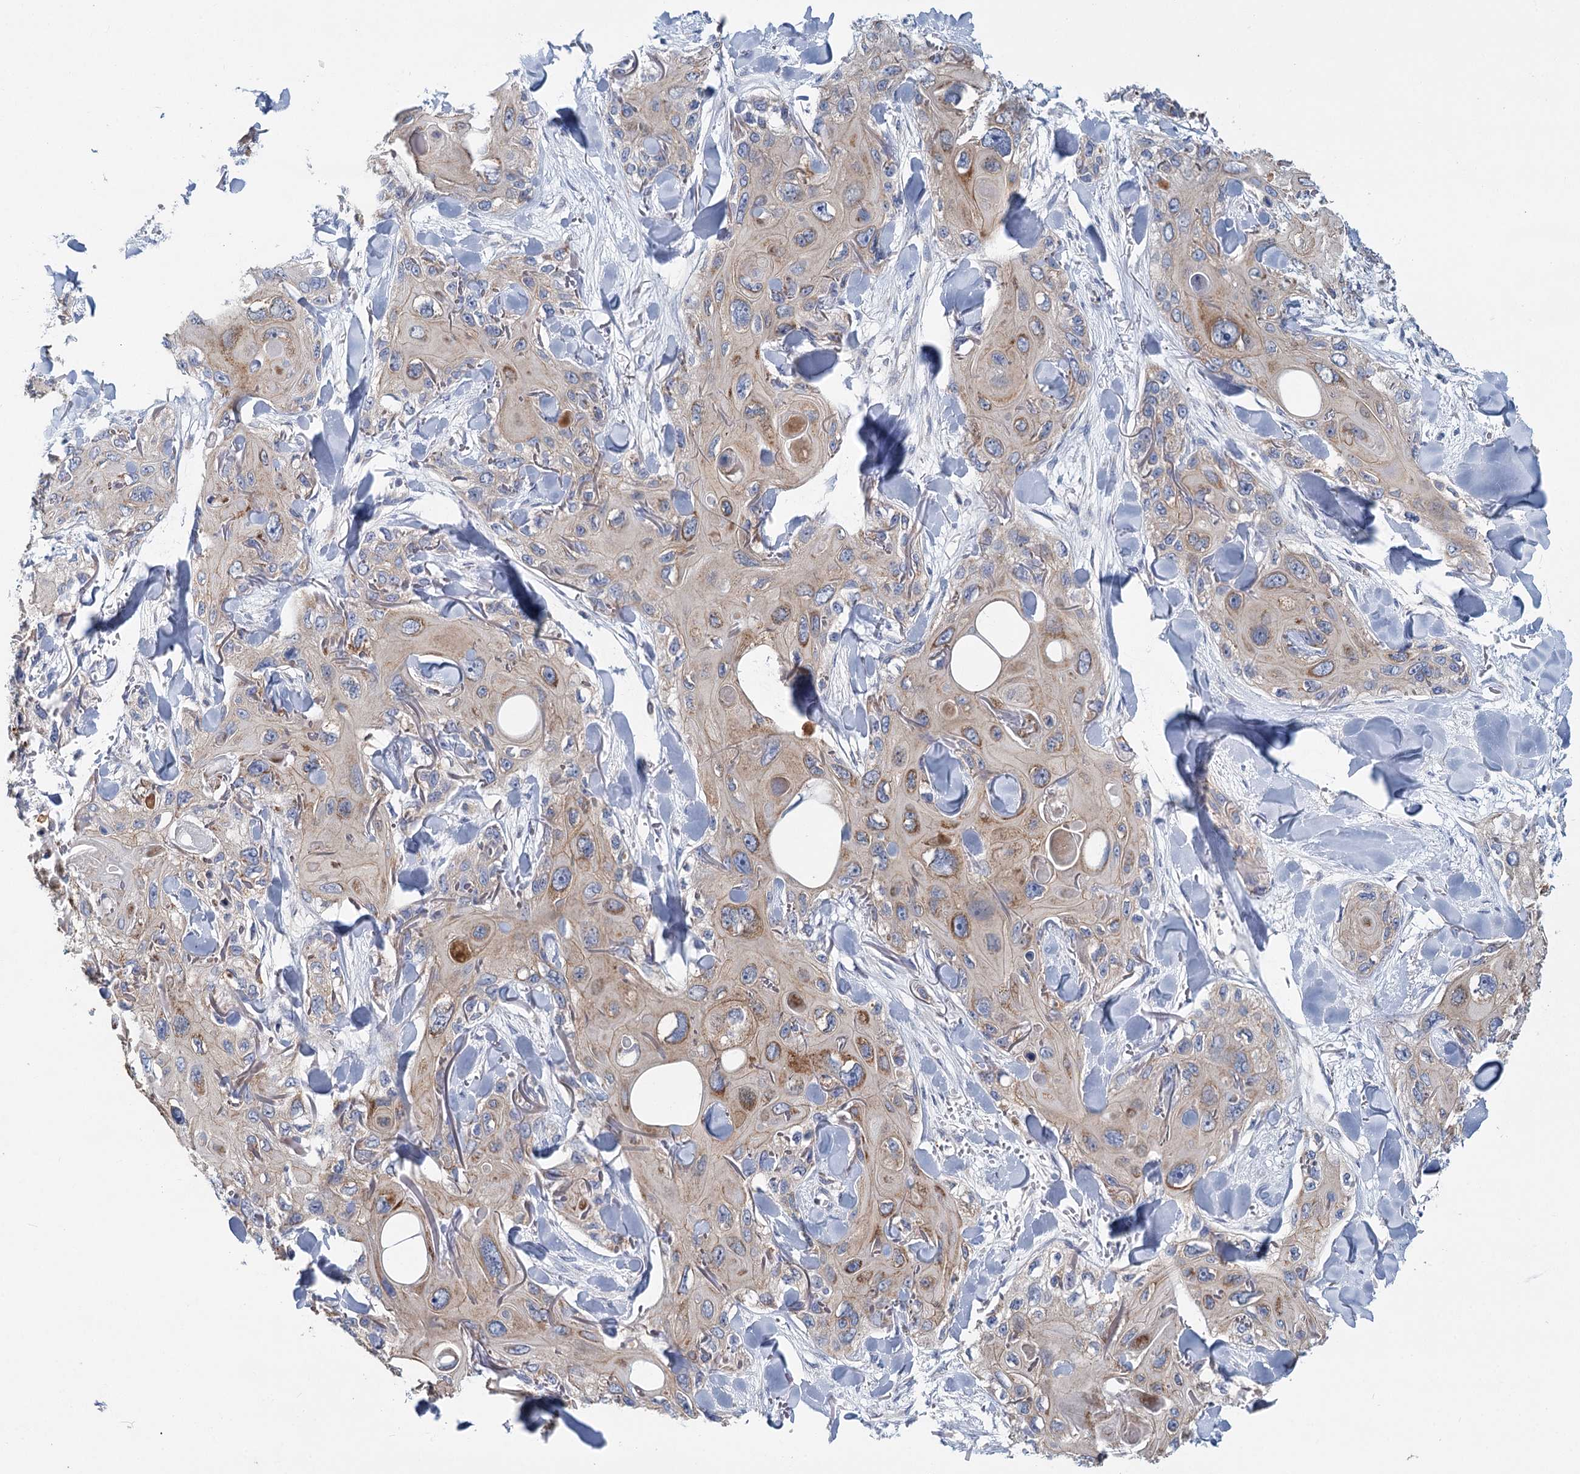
{"staining": {"intensity": "moderate", "quantity": "<25%", "location": "cytoplasmic/membranous"}, "tissue": "skin cancer", "cell_type": "Tumor cells", "image_type": "cancer", "snomed": [{"axis": "morphology", "description": "Normal tissue, NOS"}, {"axis": "morphology", "description": "Squamous cell carcinoma, NOS"}, {"axis": "topography", "description": "Skin"}], "caption": "Immunohistochemistry (IHC) image of skin squamous cell carcinoma stained for a protein (brown), which demonstrates low levels of moderate cytoplasmic/membranous expression in about <25% of tumor cells.", "gene": "ANKRD16", "patient": {"sex": "male", "age": 72}}